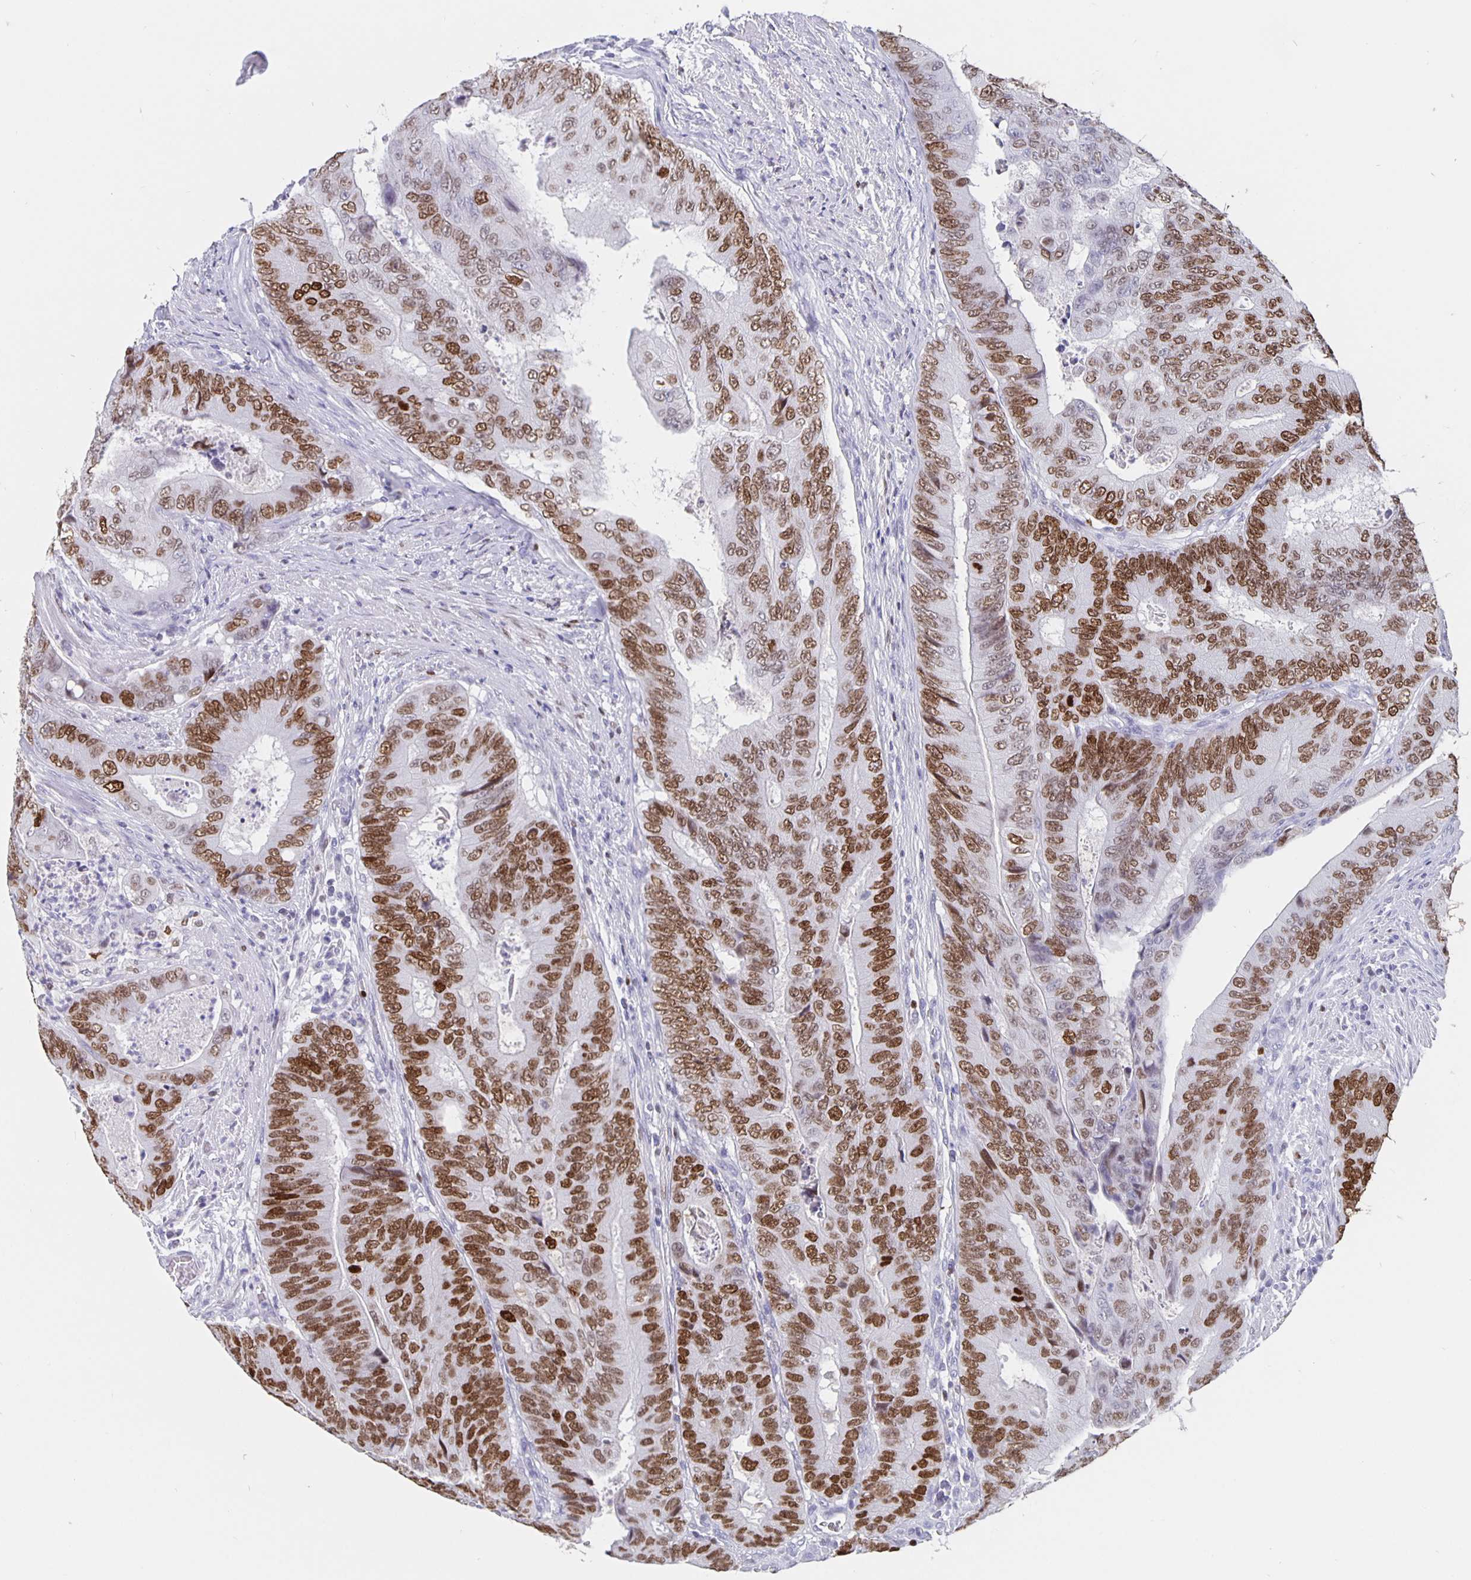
{"staining": {"intensity": "moderate", "quantity": ">75%", "location": "nuclear"}, "tissue": "colorectal cancer", "cell_type": "Tumor cells", "image_type": "cancer", "snomed": [{"axis": "morphology", "description": "Adenocarcinoma, NOS"}, {"axis": "topography", "description": "Colon"}], "caption": "Colorectal adenocarcinoma was stained to show a protein in brown. There is medium levels of moderate nuclear positivity in about >75% of tumor cells. (IHC, brightfield microscopy, high magnification).", "gene": "SATB2", "patient": {"sex": "female", "age": 48}}